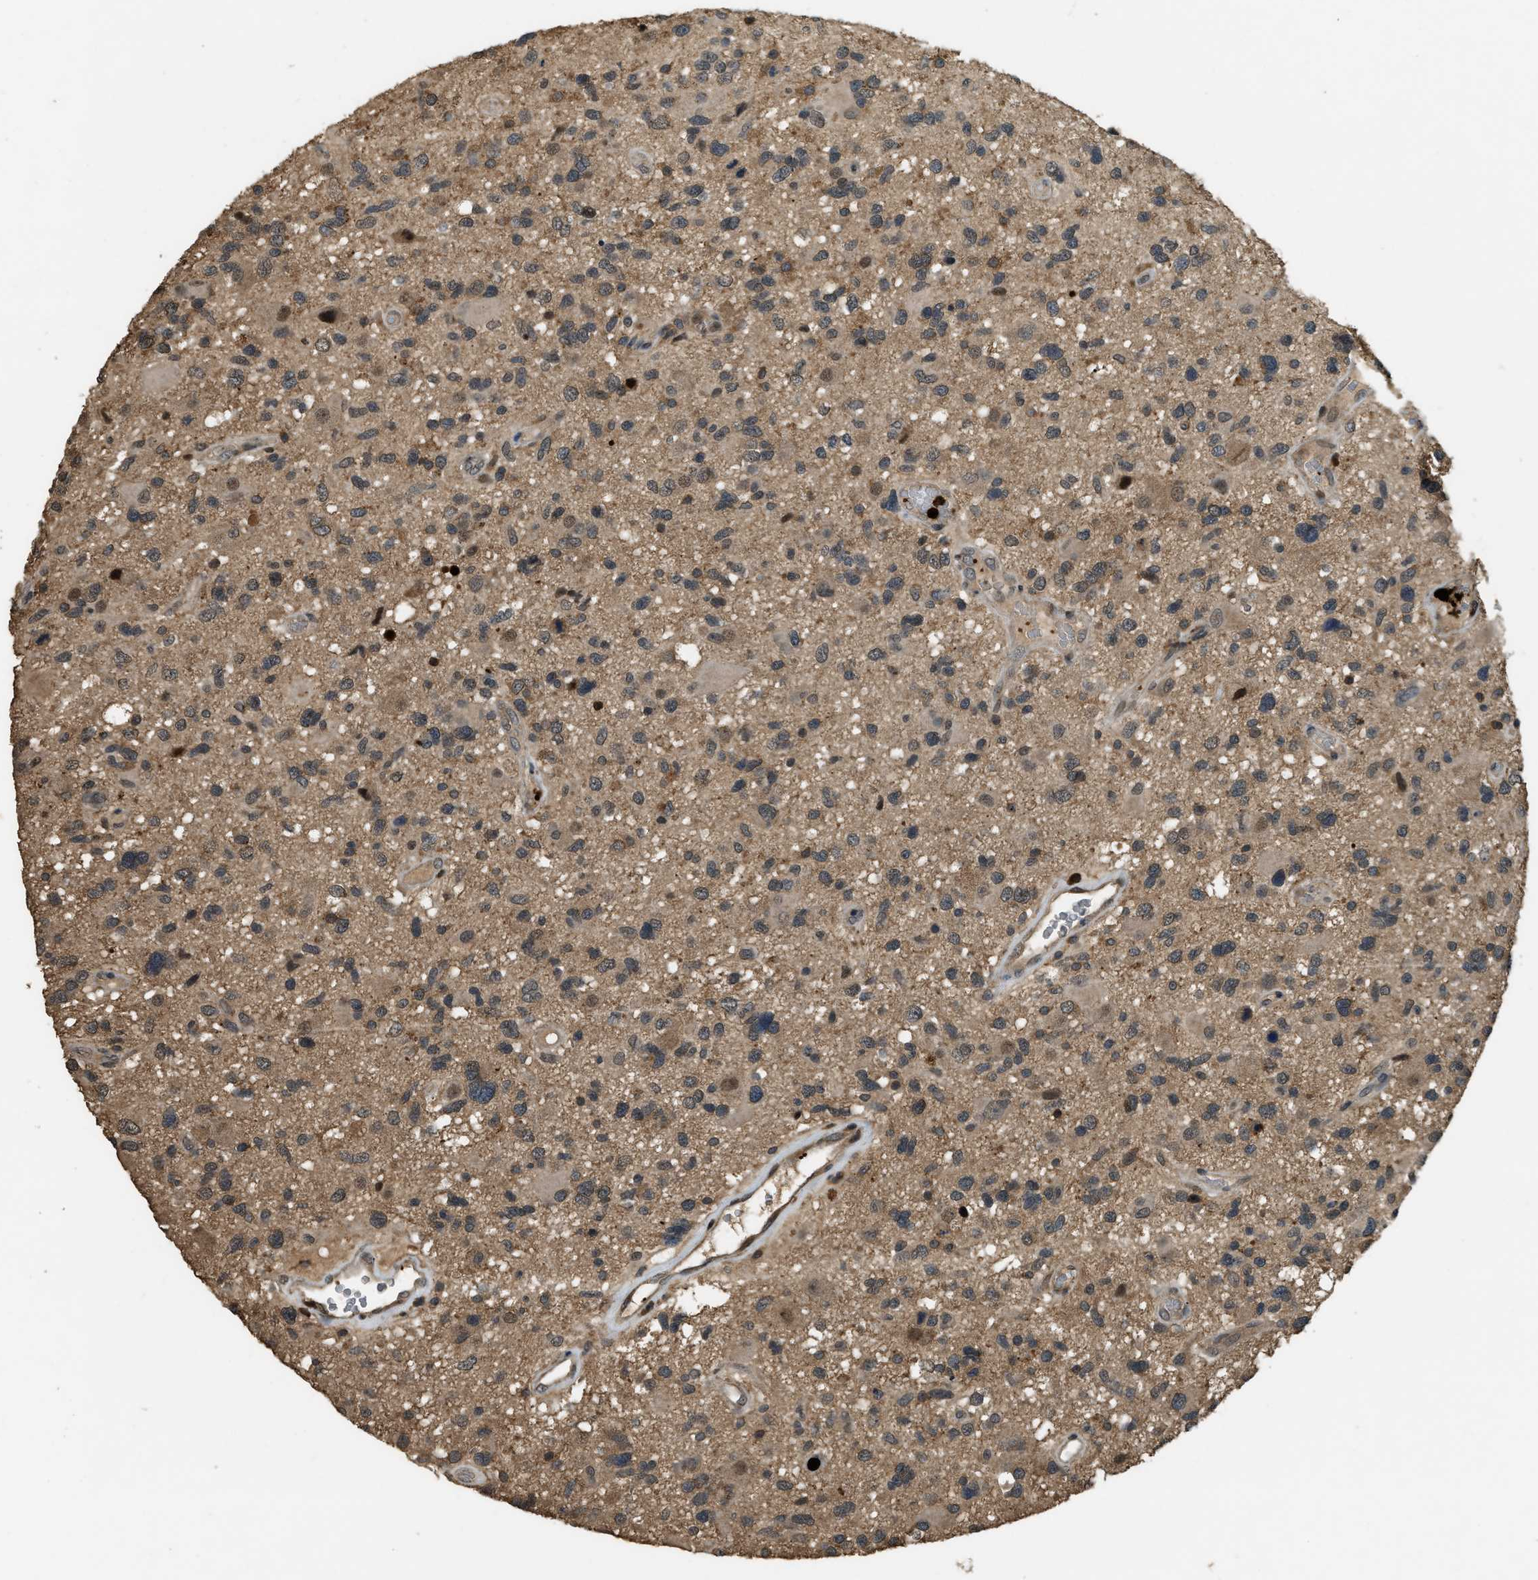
{"staining": {"intensity": "moderate", "quantity": ">75%", "location": "cytoplasmic/membranous"}, "tissue": "glioma", "cell_type": "Tumor cells", "image_type": "cancer", "snomed": [{"axis": "morphology", "description": "Glioma, malignant, High grade"}, {"axis": "topography", "description": "Brain"}], "caption": "This micrograph demonstrates immunohistochemistry (IHC) staining of human glioma, with medium moderate cytoplasmic/membranous staining in about >75% of tumor cells.", "gene": "RNF141", "patient": {"sex": "male", "age": 33}}